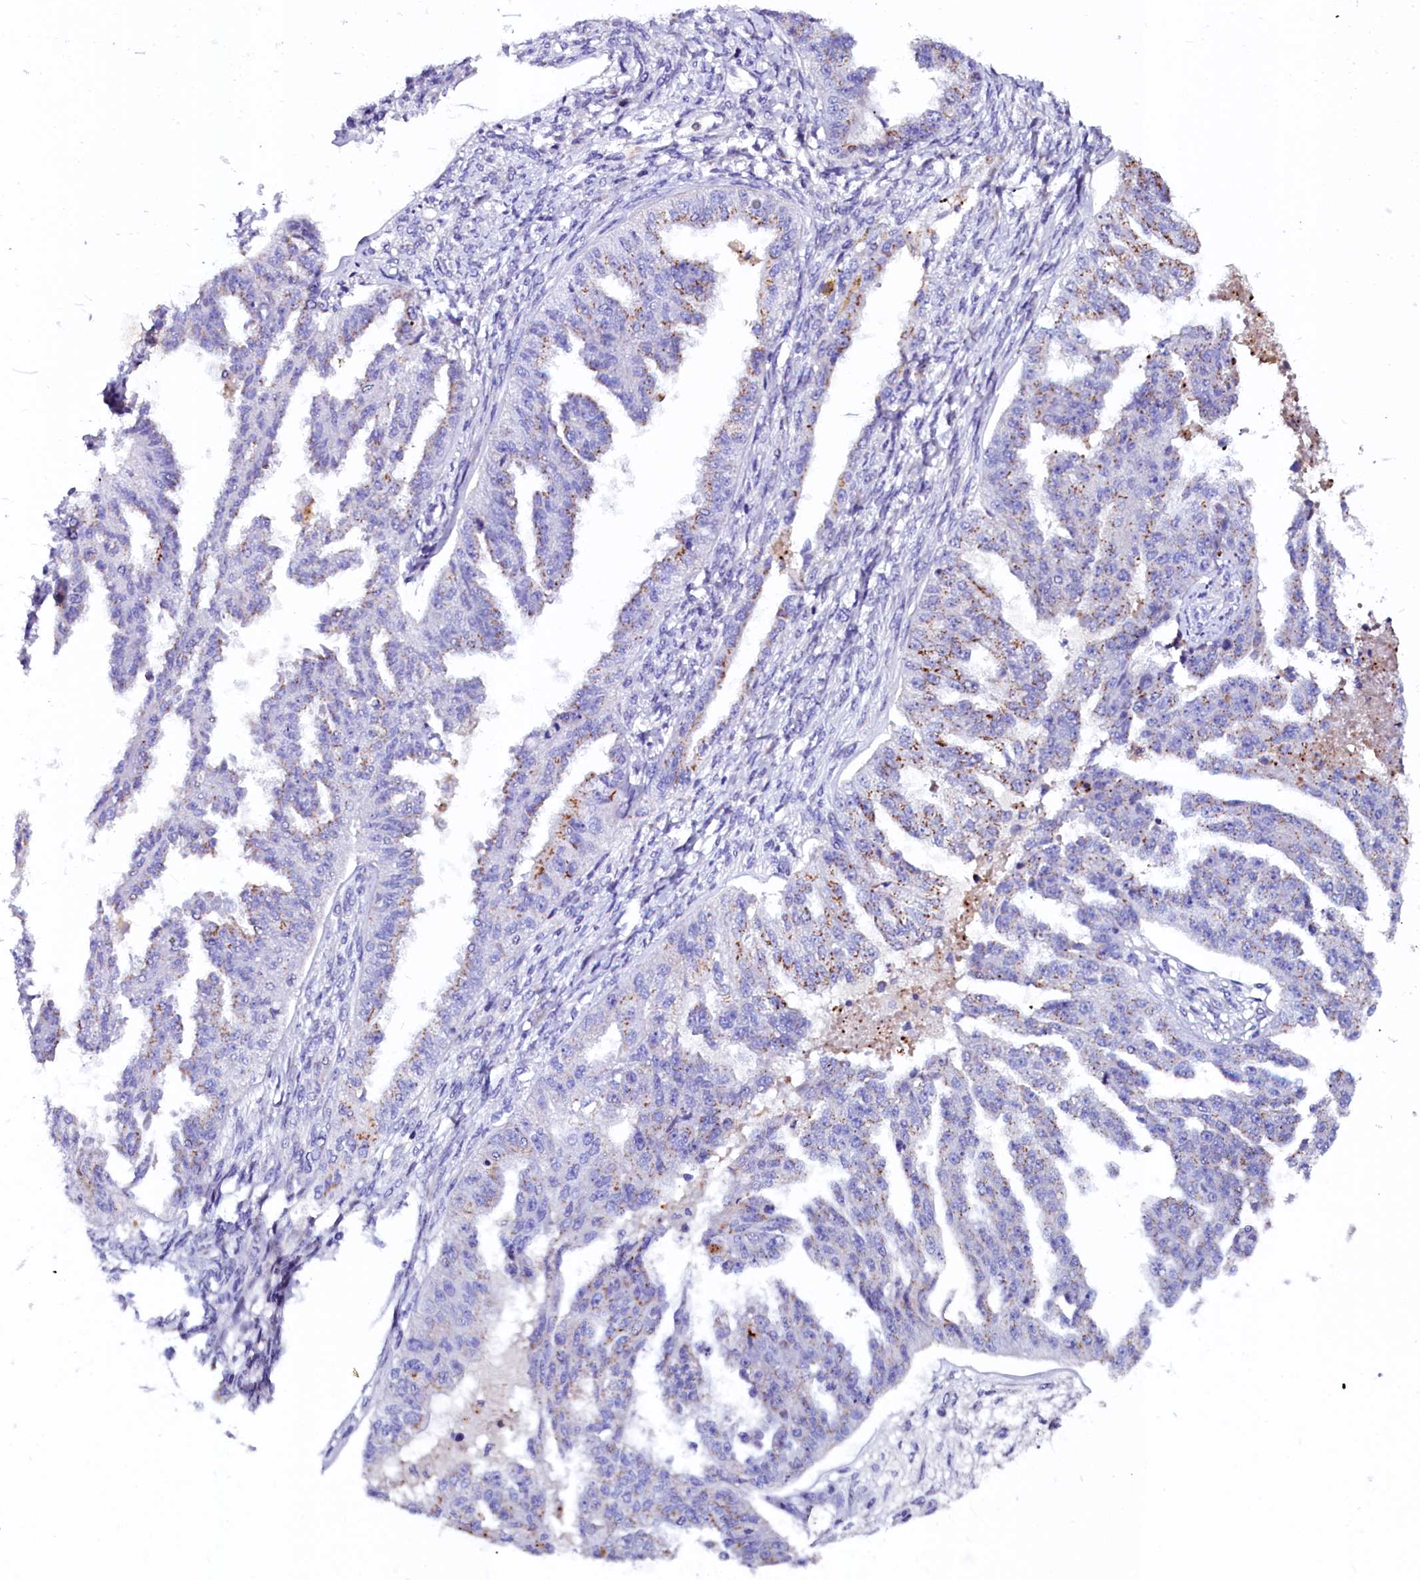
{"staining": {"intensity": "moderate", "quantity": "<25%", "location": "cytoplasmic/membranous"}, "tissue": "ovarian cancer", "cell_type": "Tumor cells", "image_type": "cancer", "snomed": [{"axis": "morphology", "description": "Cystadenocarcinoma, serous, NOS"}, {"axis": "topography", "description": "Ovary"}], "caption": "Ovarian cancer was stained to show a protein in brown. There is low levels of moderate cytoplasmic/membranous staining in approximately <25% of tumor cells.", "gene": "OTOL1", "patient": {"sex": "female", "age": 58}}